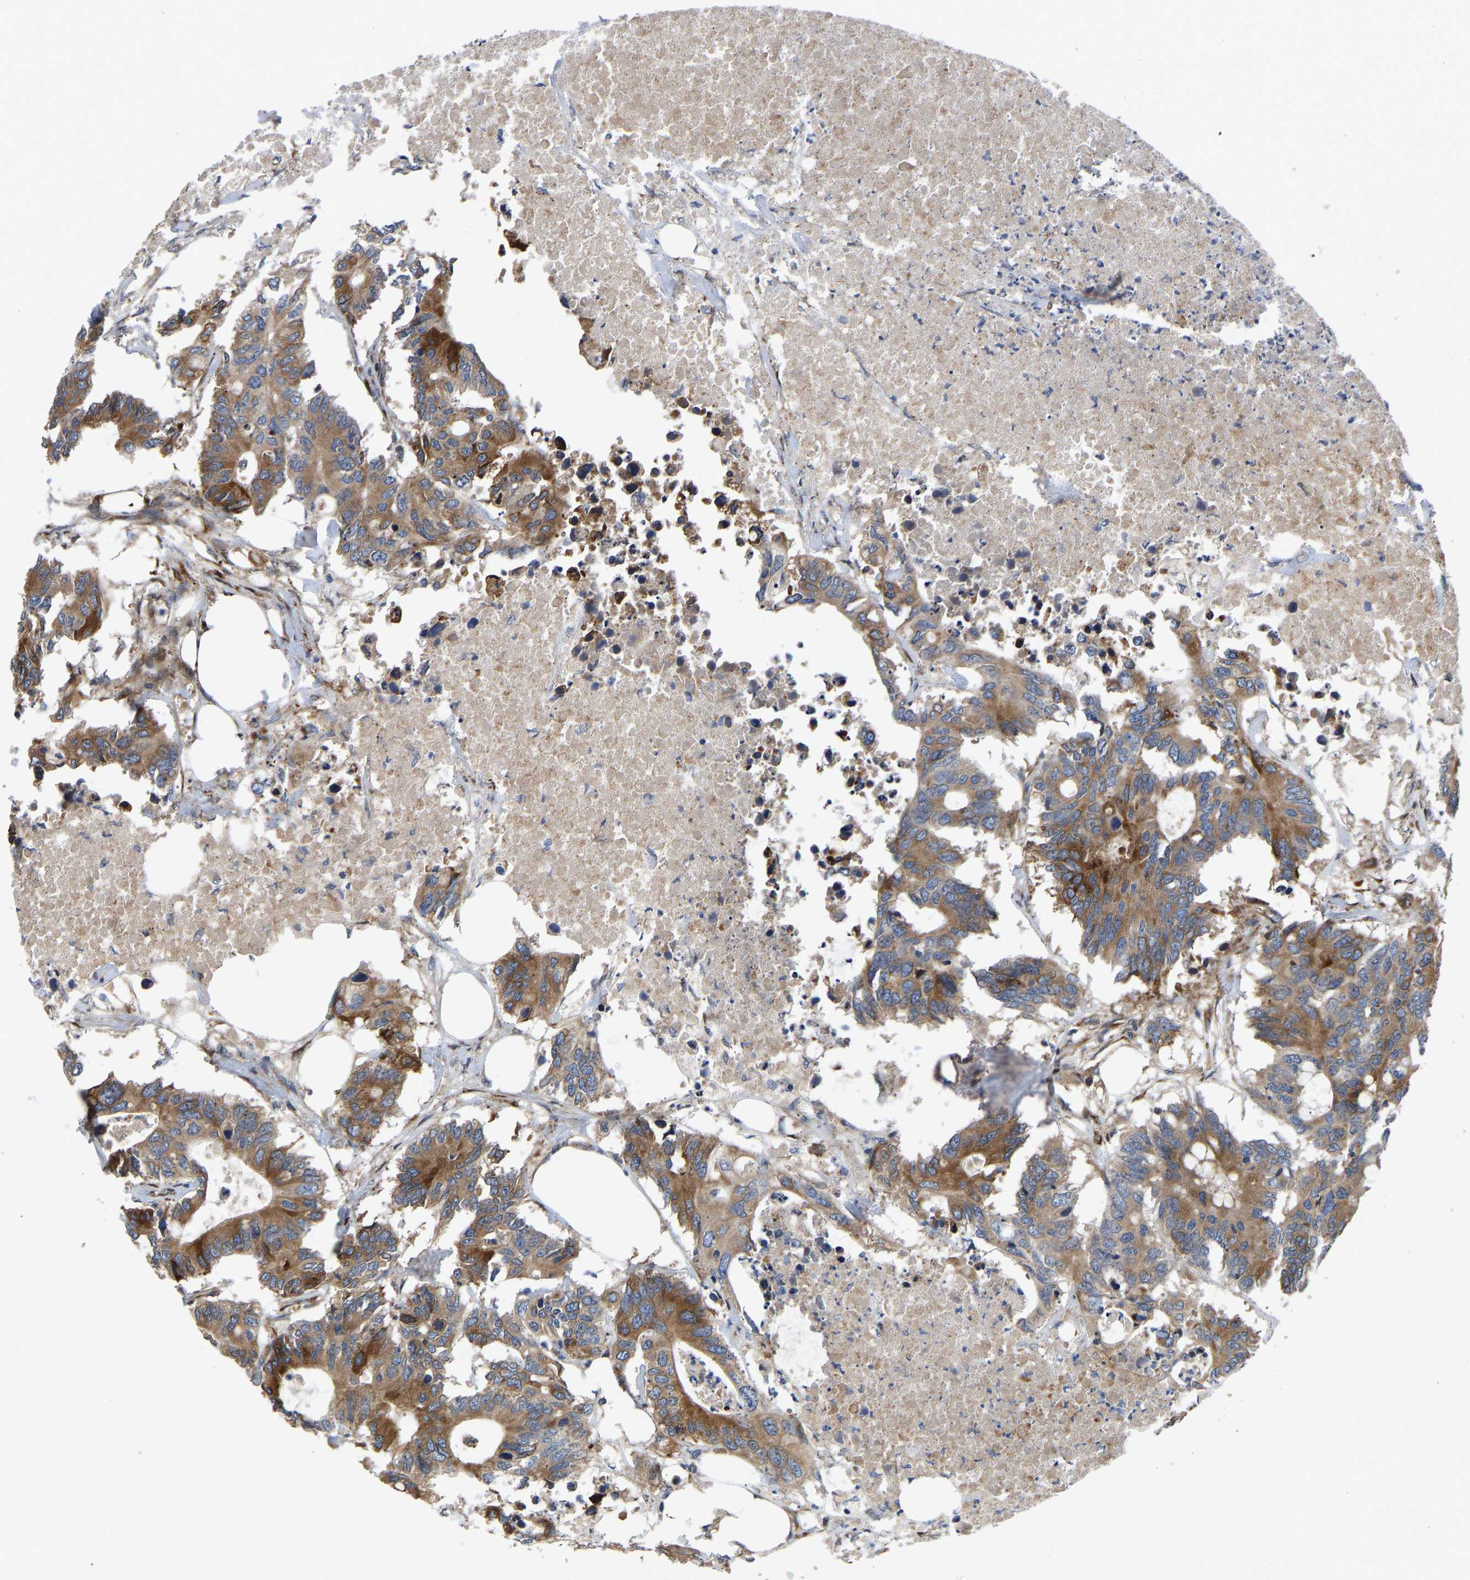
{"staining": {"intensity": "strong", "quantity": "25%-75%", "location": "cytoplasmic/membranous"}, "tissue": "colorectal cancer", "cell_type": "Tumor cells", "image_type": "cancer", "snomed": [{"axis": "morphology", "description": "Adenocarcinoma, NOS"}, {"axis": "topography", "description": "Colon"}], "caption": "IHC image of neoplastic tissue: adenocarcinoma (colorectal) stained using immunohistochemistry exhibits high levels of strong protein expression localized specifically in the cytoplasmic/membranous of tumor cells, appearing as a cytoplasmic/membranous brown color.", "gene": "FRRS1", "patient": {"sex": "male", "age": 71}}